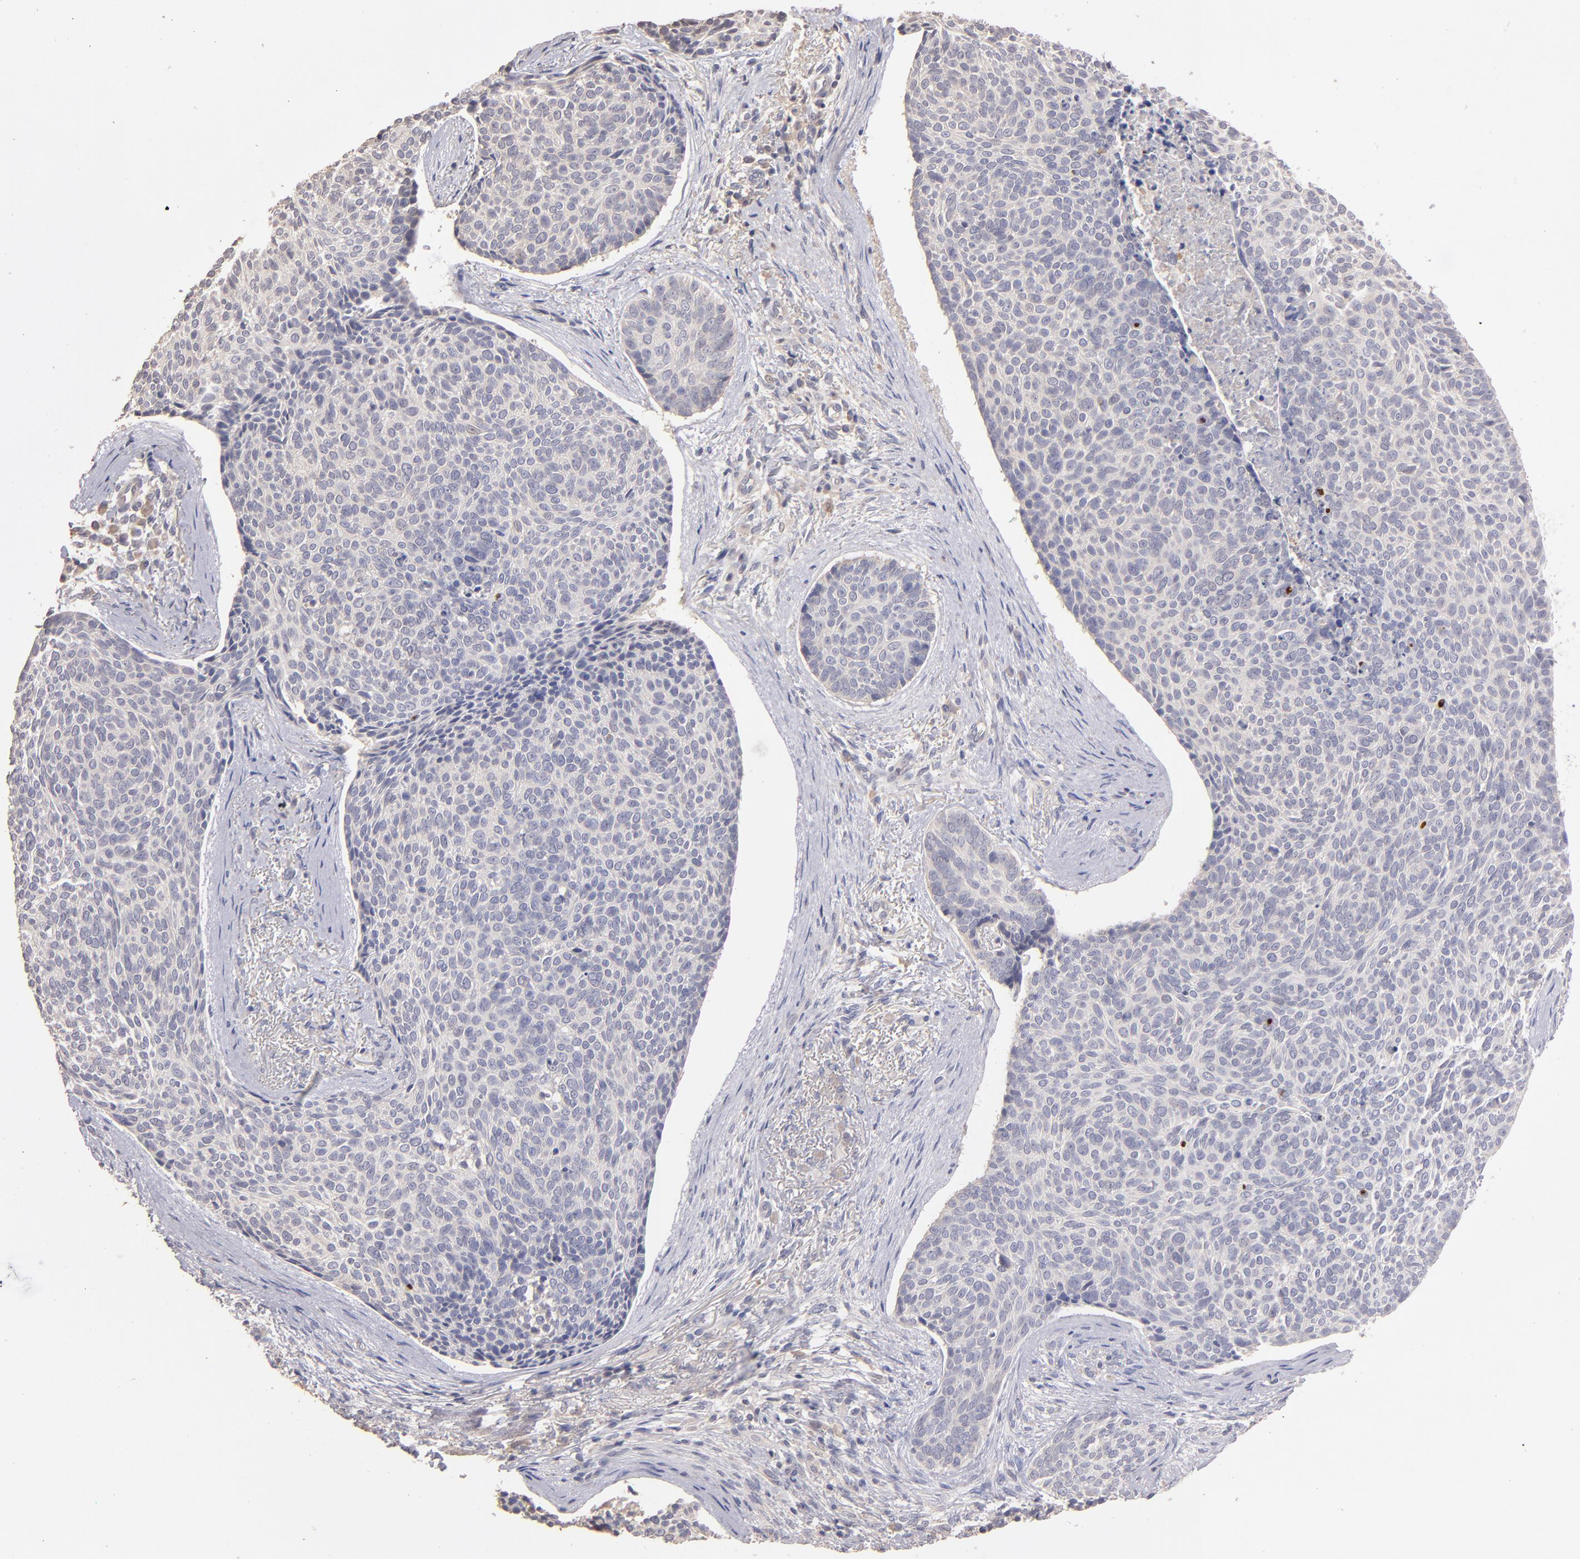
{"staining": {"intensity": "negative", "quantity": "none", "location": "none"}, "tissue": "skin cancer", "cell_type": "Tumor cells", "image_type": "cancer", "snomed": [{"axis": "morphology", "description": "Normal tissue, NOS"}, {"axis": "morphology", "description": "Basal cell carcinoma"}, {"axis": "topography", "description": "Skin"}], "caption": "The immunohistochemistry micrograph has no significant expression in tumor cells of skin cancer (basal cell carcinoma) tissue.", "gene": "GNAZ", "patient": {"sex": "female", "age": 57}}